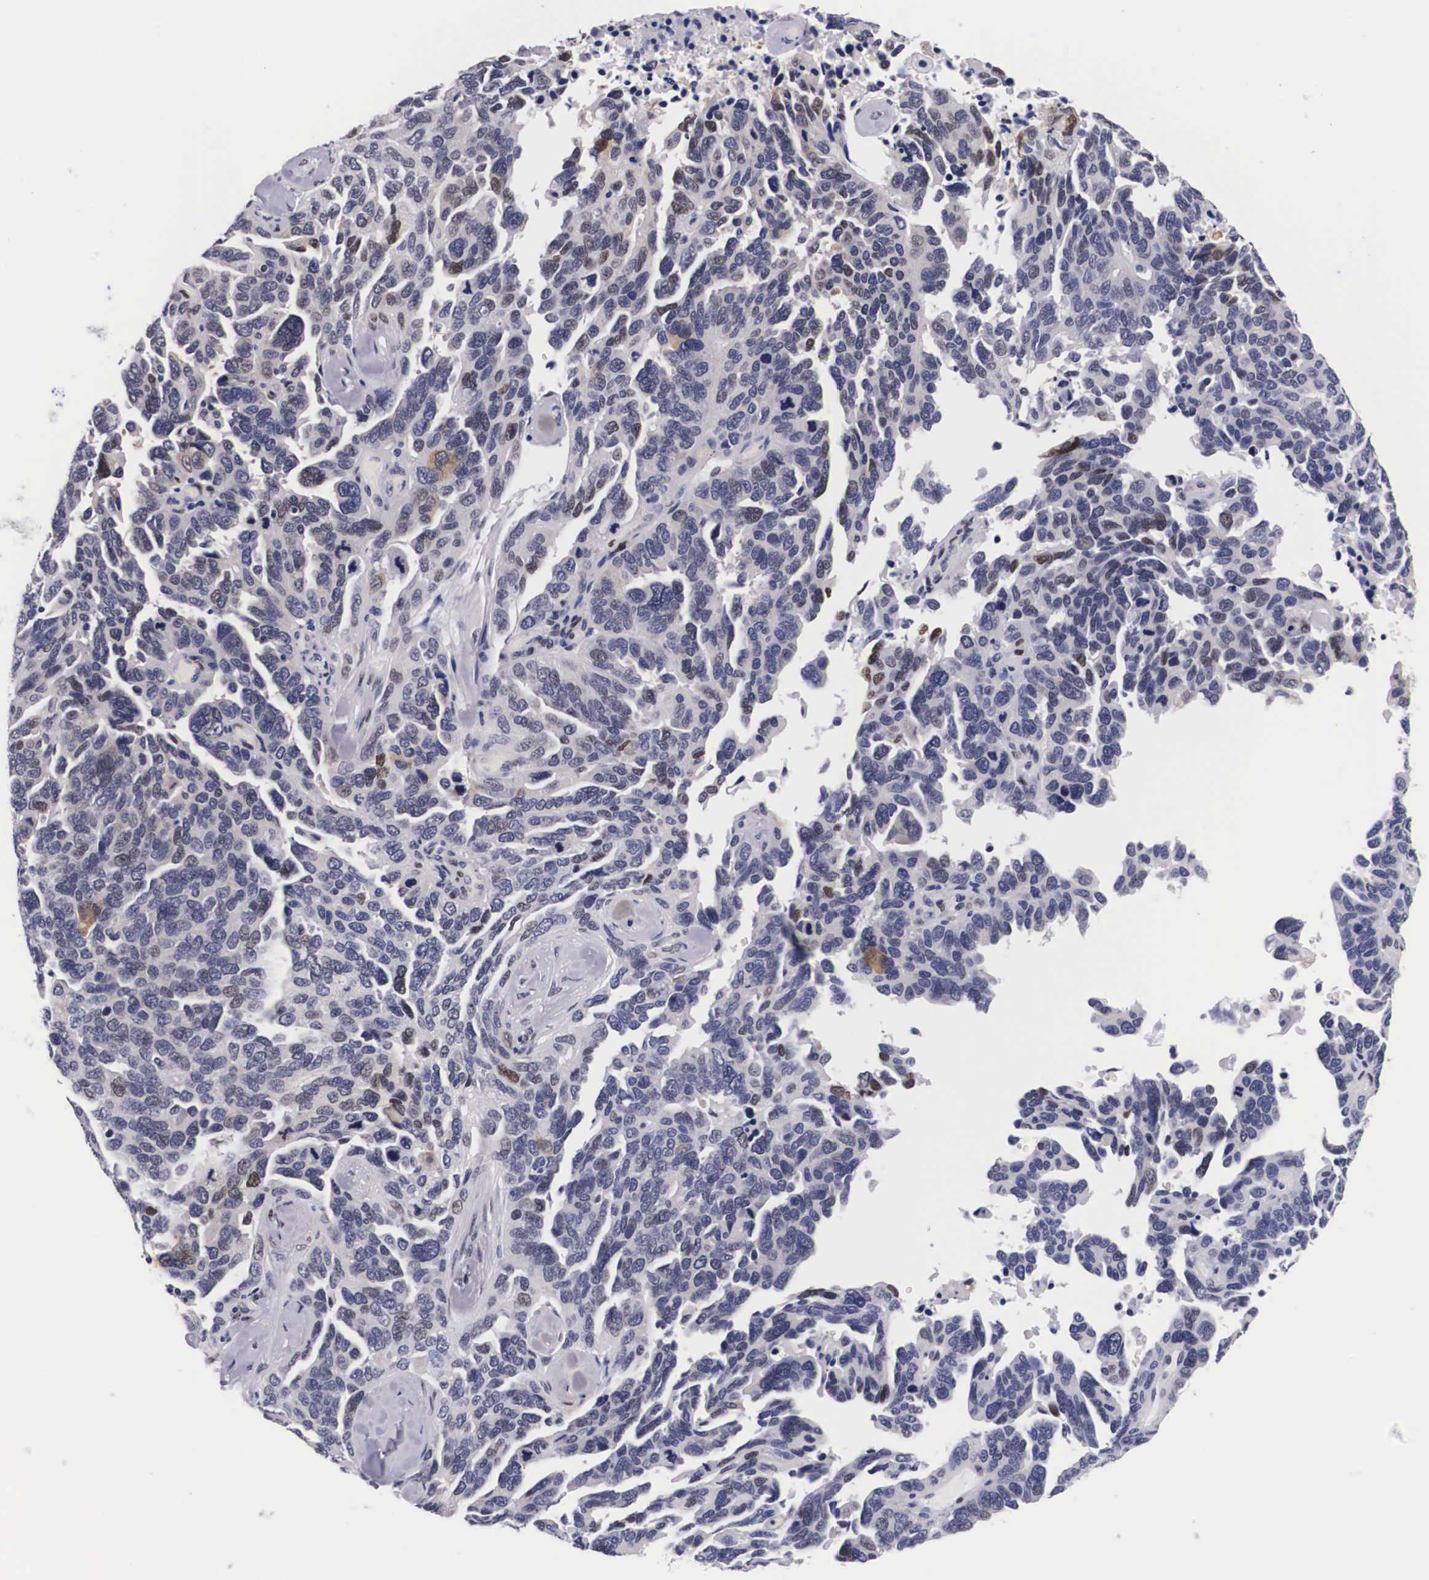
{"staining": {"intensity": "weak", "quantity": "<25%", "location": "nuclear"}, "tissue": "ovarian cancer", "cell_type": "Tumor cells", "image_type": "cancer", "snomed": [{"axis": "morphology", "description": "Cystadenocarcinoma, serous, NOS"}, {"axis": "topography", "description": "Ovary"}], "caption": "IHC photomicrograph of serous cystadenocarcinoma (ovarian) stained for a protein (brown), which exhibits no staining in tumor cells.", "gene": "KHDRBS3", "patient": {"sex": "female", "age": 64}}